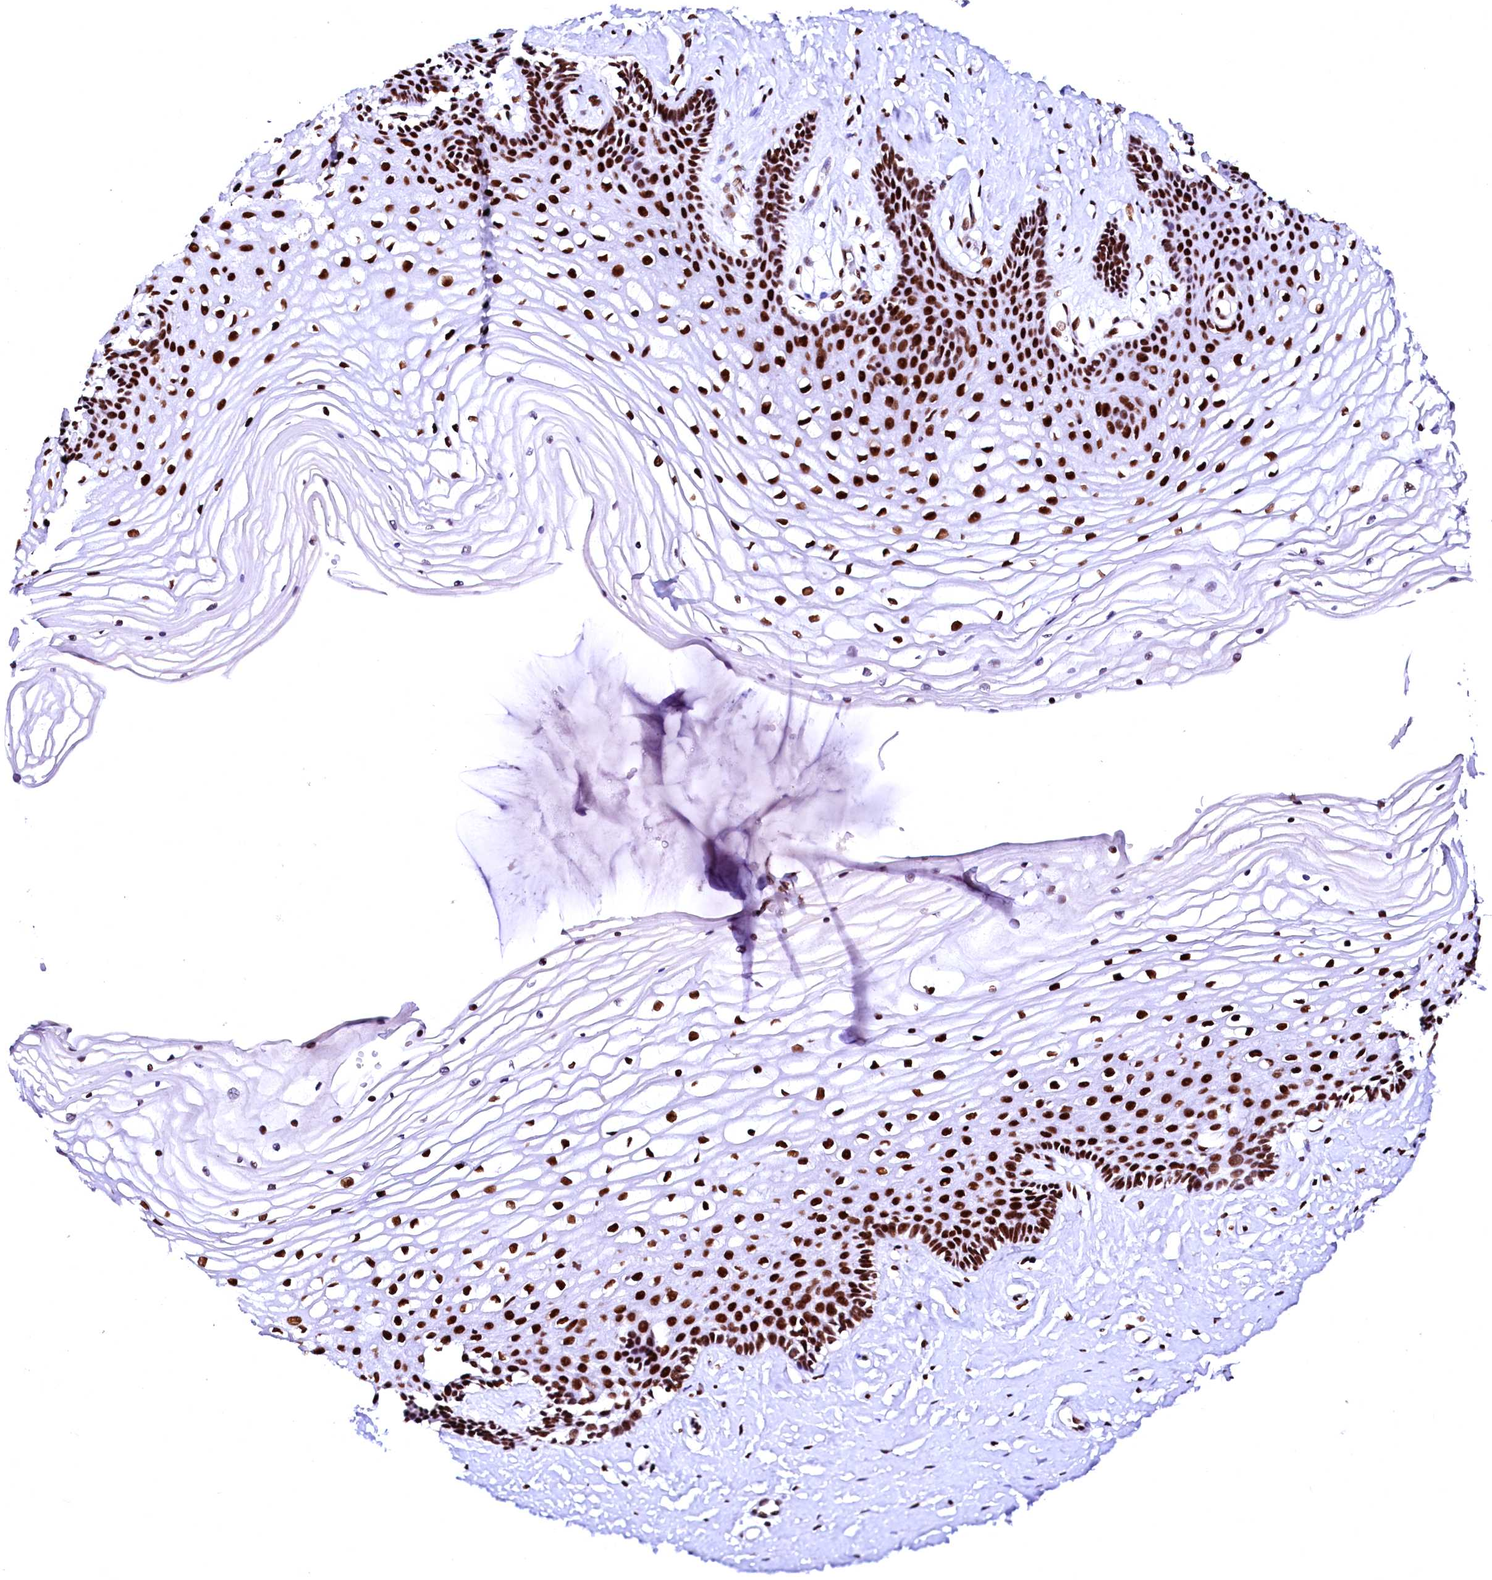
{"staining": {"intensity": "strong", "quantity": ">75%", "location": "nuclear"}, "tissue": "vagina", "cell_type": "Squamous epithelial cells", "image_type": "normal", "snomed": [{"axis": "morphology", "description": "Normal tissue, NOS"}, {"axis": "topography", "description": "Vagina"}, {"axis": "topography", "description": "Cervix"}], "caption": "A micrograph of vagina stained for a protein shows strong nuclear brown staining in squamous epithelial cells. The protein is stained brown, and the nuclei are stained in blue (DAB (3,3'-diaminobenzidine) IHC with brightfield microscopy, high magnification).", "gene": "CPSF6", "patient": {"sex": "female", "age": 40}}